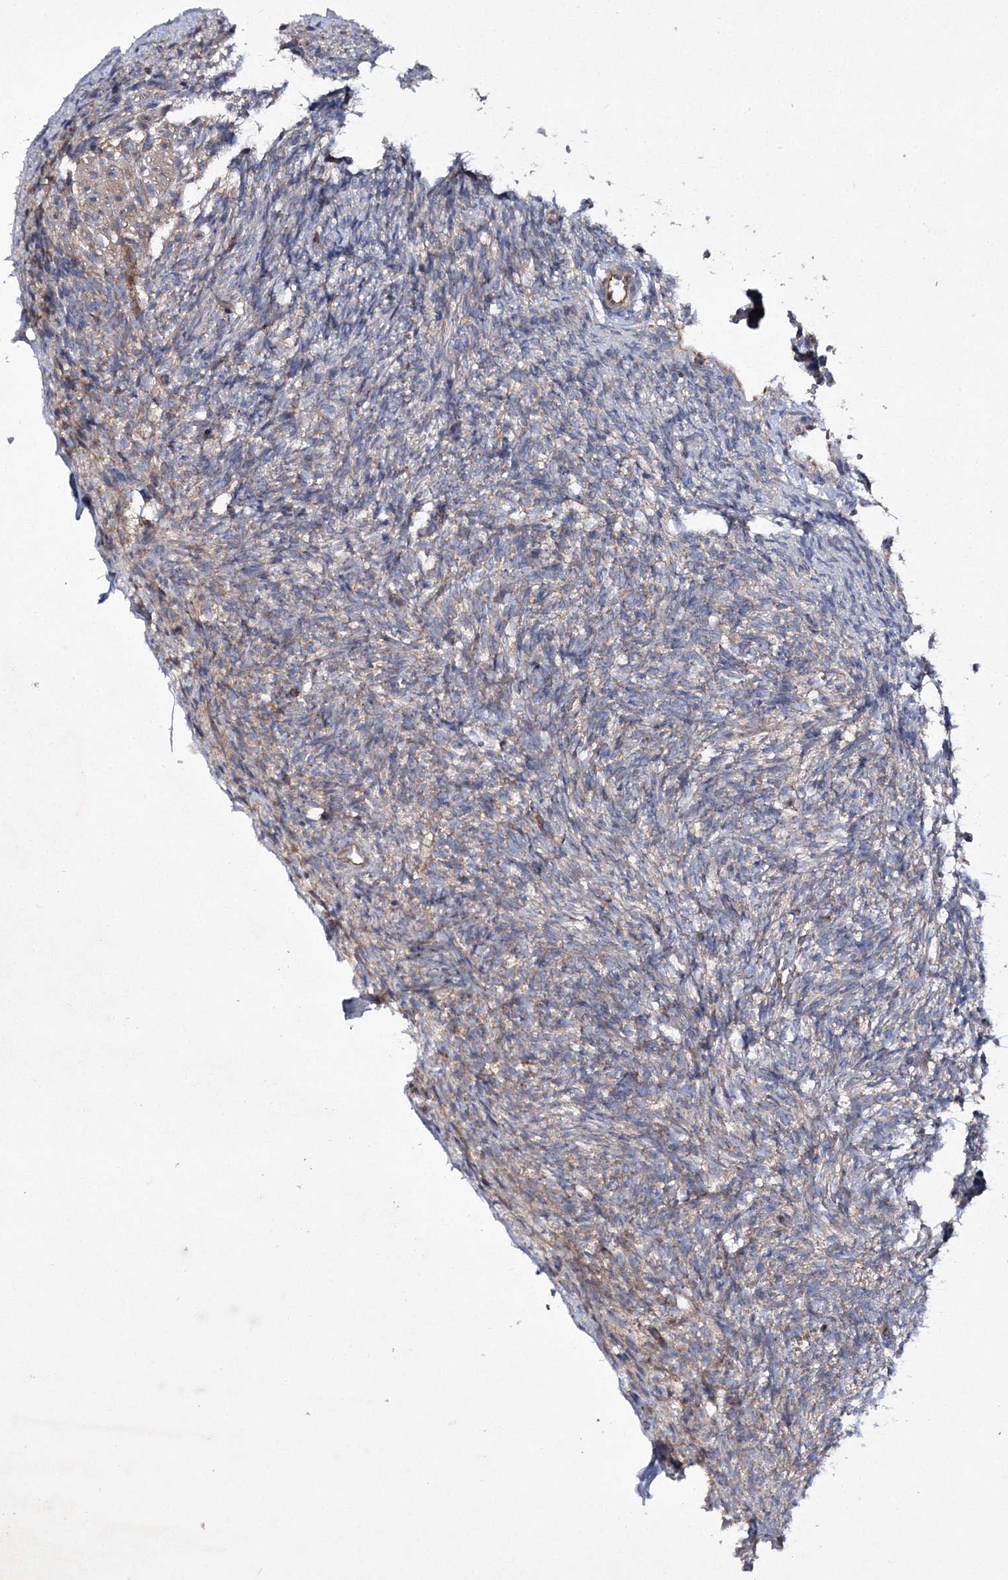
{"staining": {"intensity": "strong", "quantity": ">75%", "location": "cytoplasmic/membranous"}, "tissue": "ovary", "cell_type": "Follicle cells", "image_type": "normal", "snomed": [{"axis": "morphology", "description": "Normal tissue, NOS"}, {"axis": "topography", "description": "Ovary"}], "caption": "Protein expression analysis of unremarkable ovary demonstrates strong cytoplasmic/membranous staining in about >75% of follicle cells. (Brightfield microscopy of DAB IHC at high magnification).", "gene": "DNAJC13", "patient": {"sex": "female", "age": 34}}